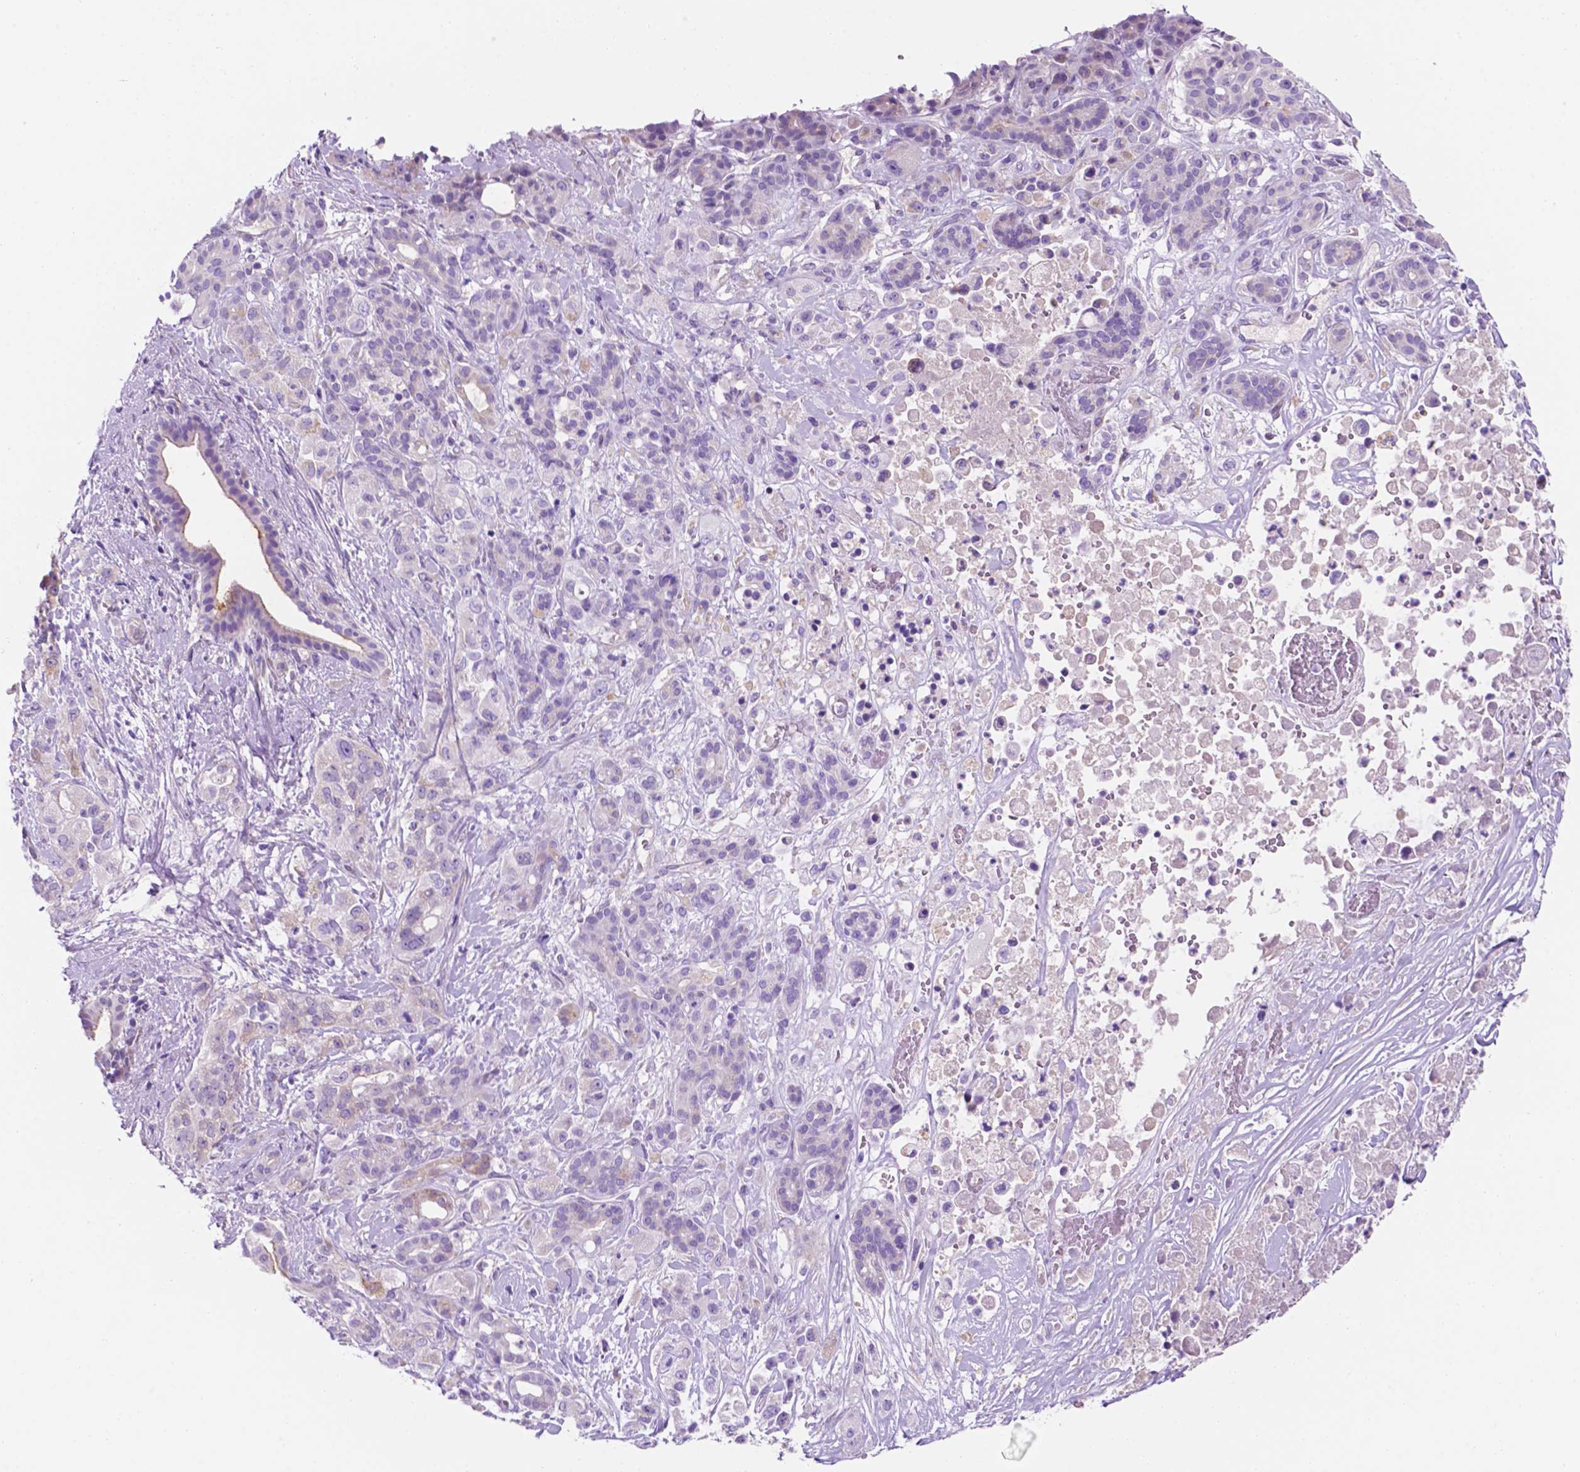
{"staining": {"intensity": "negative", "quantity": "none", "location": "none"}, "tissue": "pancreatic cancer", "cell_type": "Tumor cells", "image_type": "cancer", "snomed": [{"axis": "morphology", "description": "Adenocarcinoma, NOS"}, {"axis": "topography", "description": "Pancreas"}], "caption": "Pancreatic cancer (adenocarcinoma) stained for a protein using immunohistochemistry reveals no expression tumor cells.", "gene": "CEACAM7", "patient": {"sex": "male", "age": 44}}